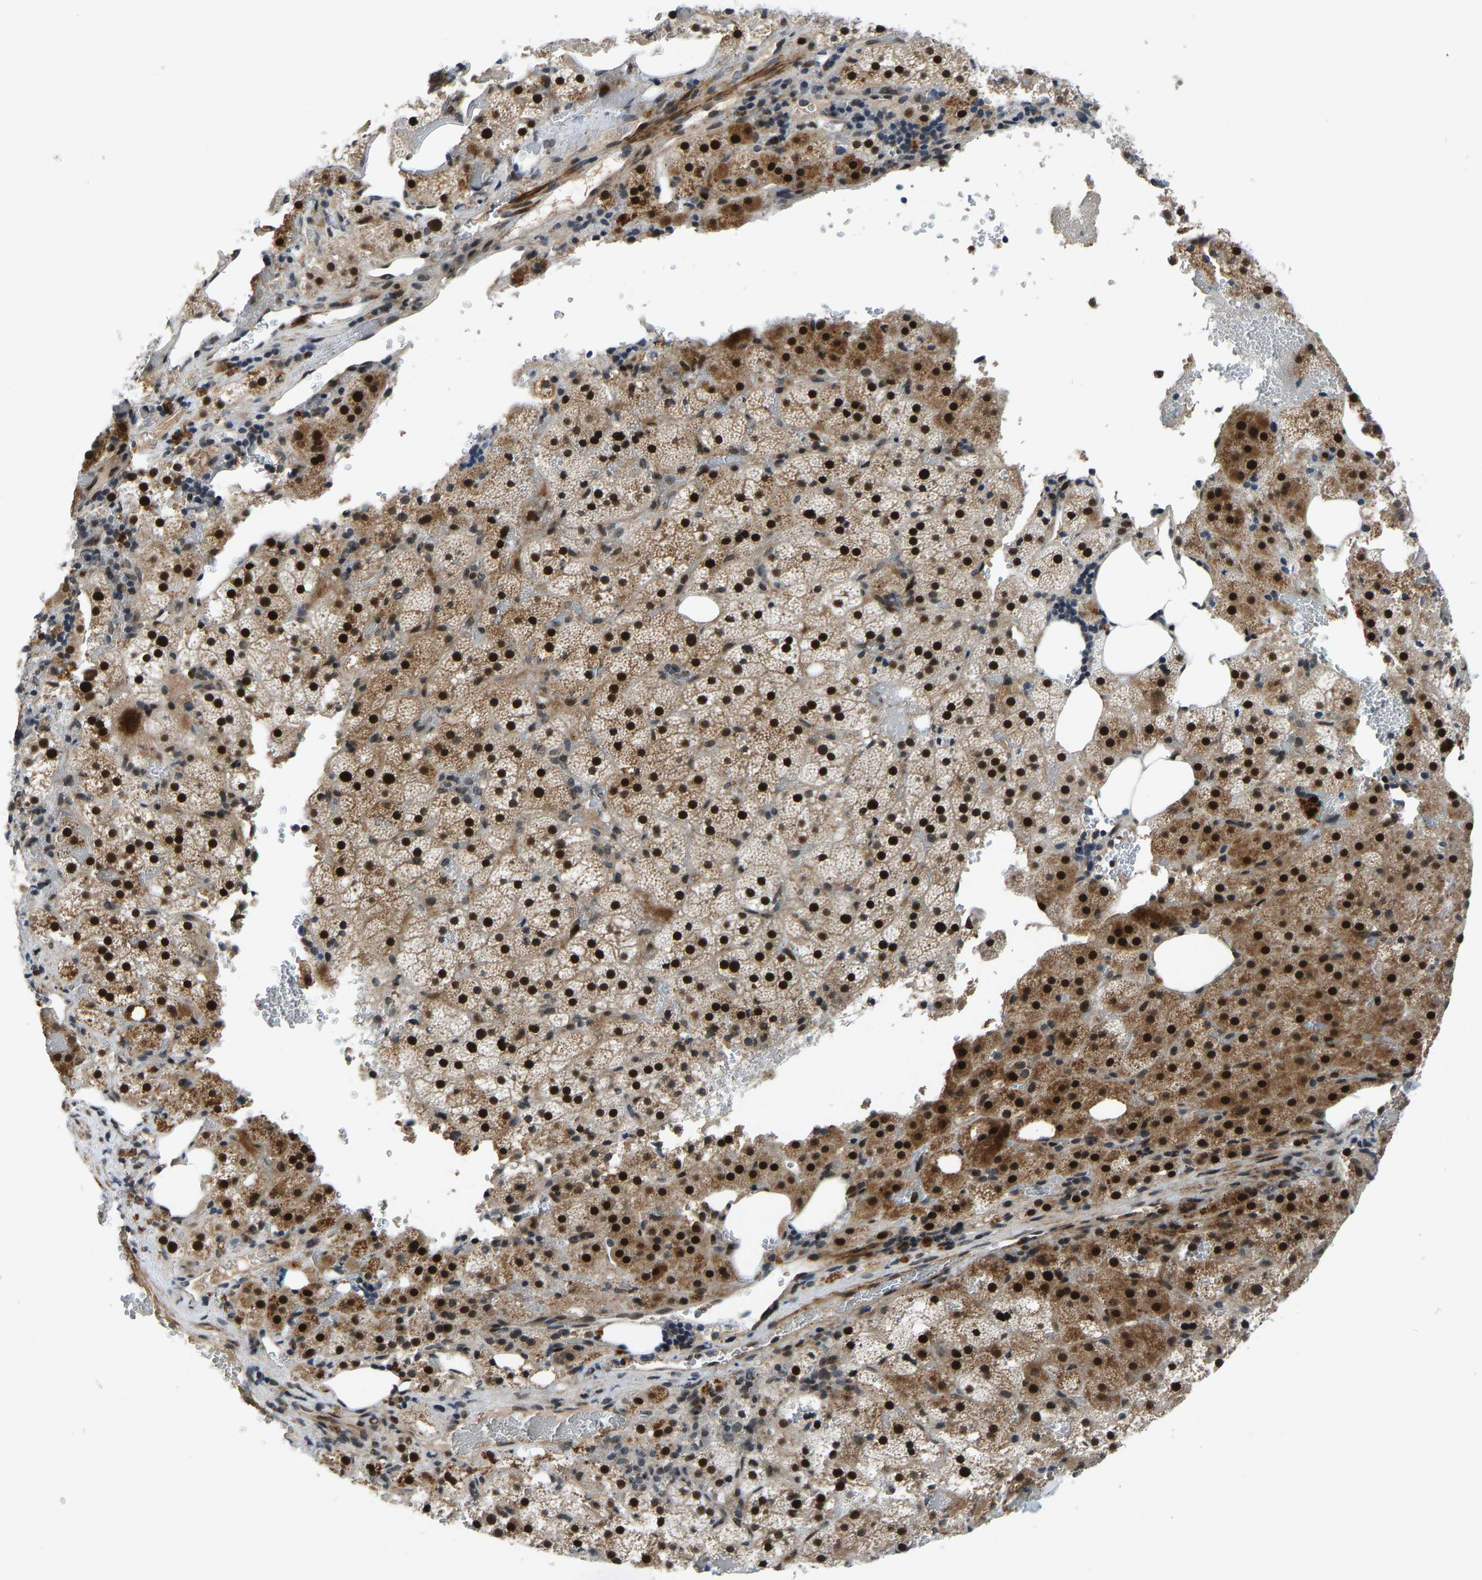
{"staining": {"intensity": "strong", "quantity": ">75%", "location": "cytoplasmic/membranous,nuclear"}, "tissue": "adrenal gland", "cell_type": "Glandular cells", "image_type": "normal", "snomed": [{"axis": "morphology", "description": "Normal tissue, NOS"}, {"axis": "topography", "description": "Adrenal gland"}], "caption": "Adrenal gland stained with DAB IHC exhibits high levels of strong cytoplasmic/membranous,nuclear expression in approximately >75% of glandular cells.", "gene": "RLIM", "patient": {"sex": "female", "age": 59}}